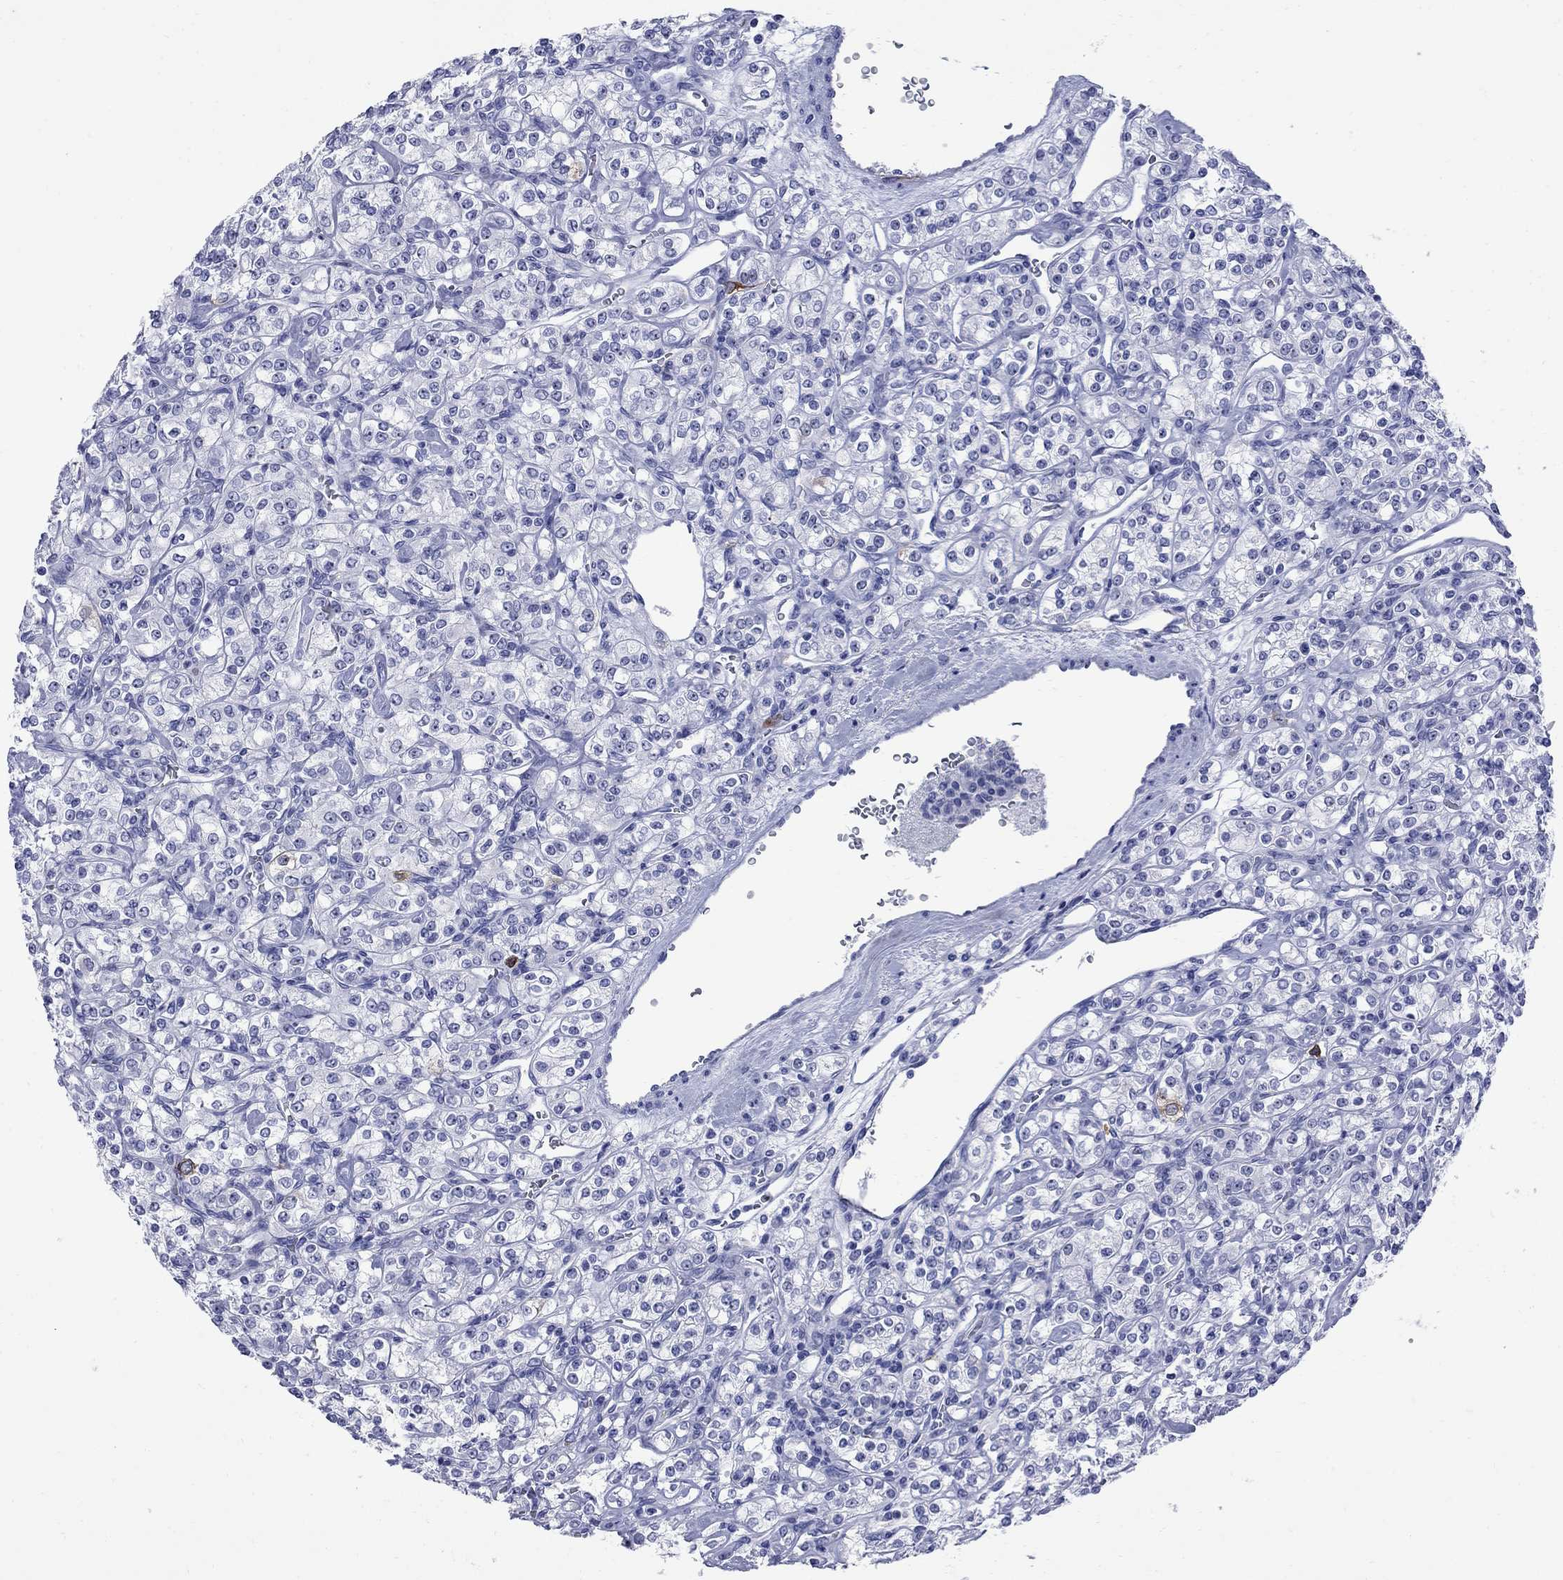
{"staining": {"intensity": "negative", "quantity": "none", "location": "none"}, "tissue": "renal cancer", "cell_type": "Tumor cells", "image_type": "cancer", "snomed": [{"axis": "morphology", "description": "Adenocarcinoma, NOS"}, {"axis": "topography", "description": "Kidney"}], "caption": "Protein analysis of renal cancer reveals no significant positivity in tumor cells.", "gene": "TACC3", "patient": {"sex": "male", "age": 77}}